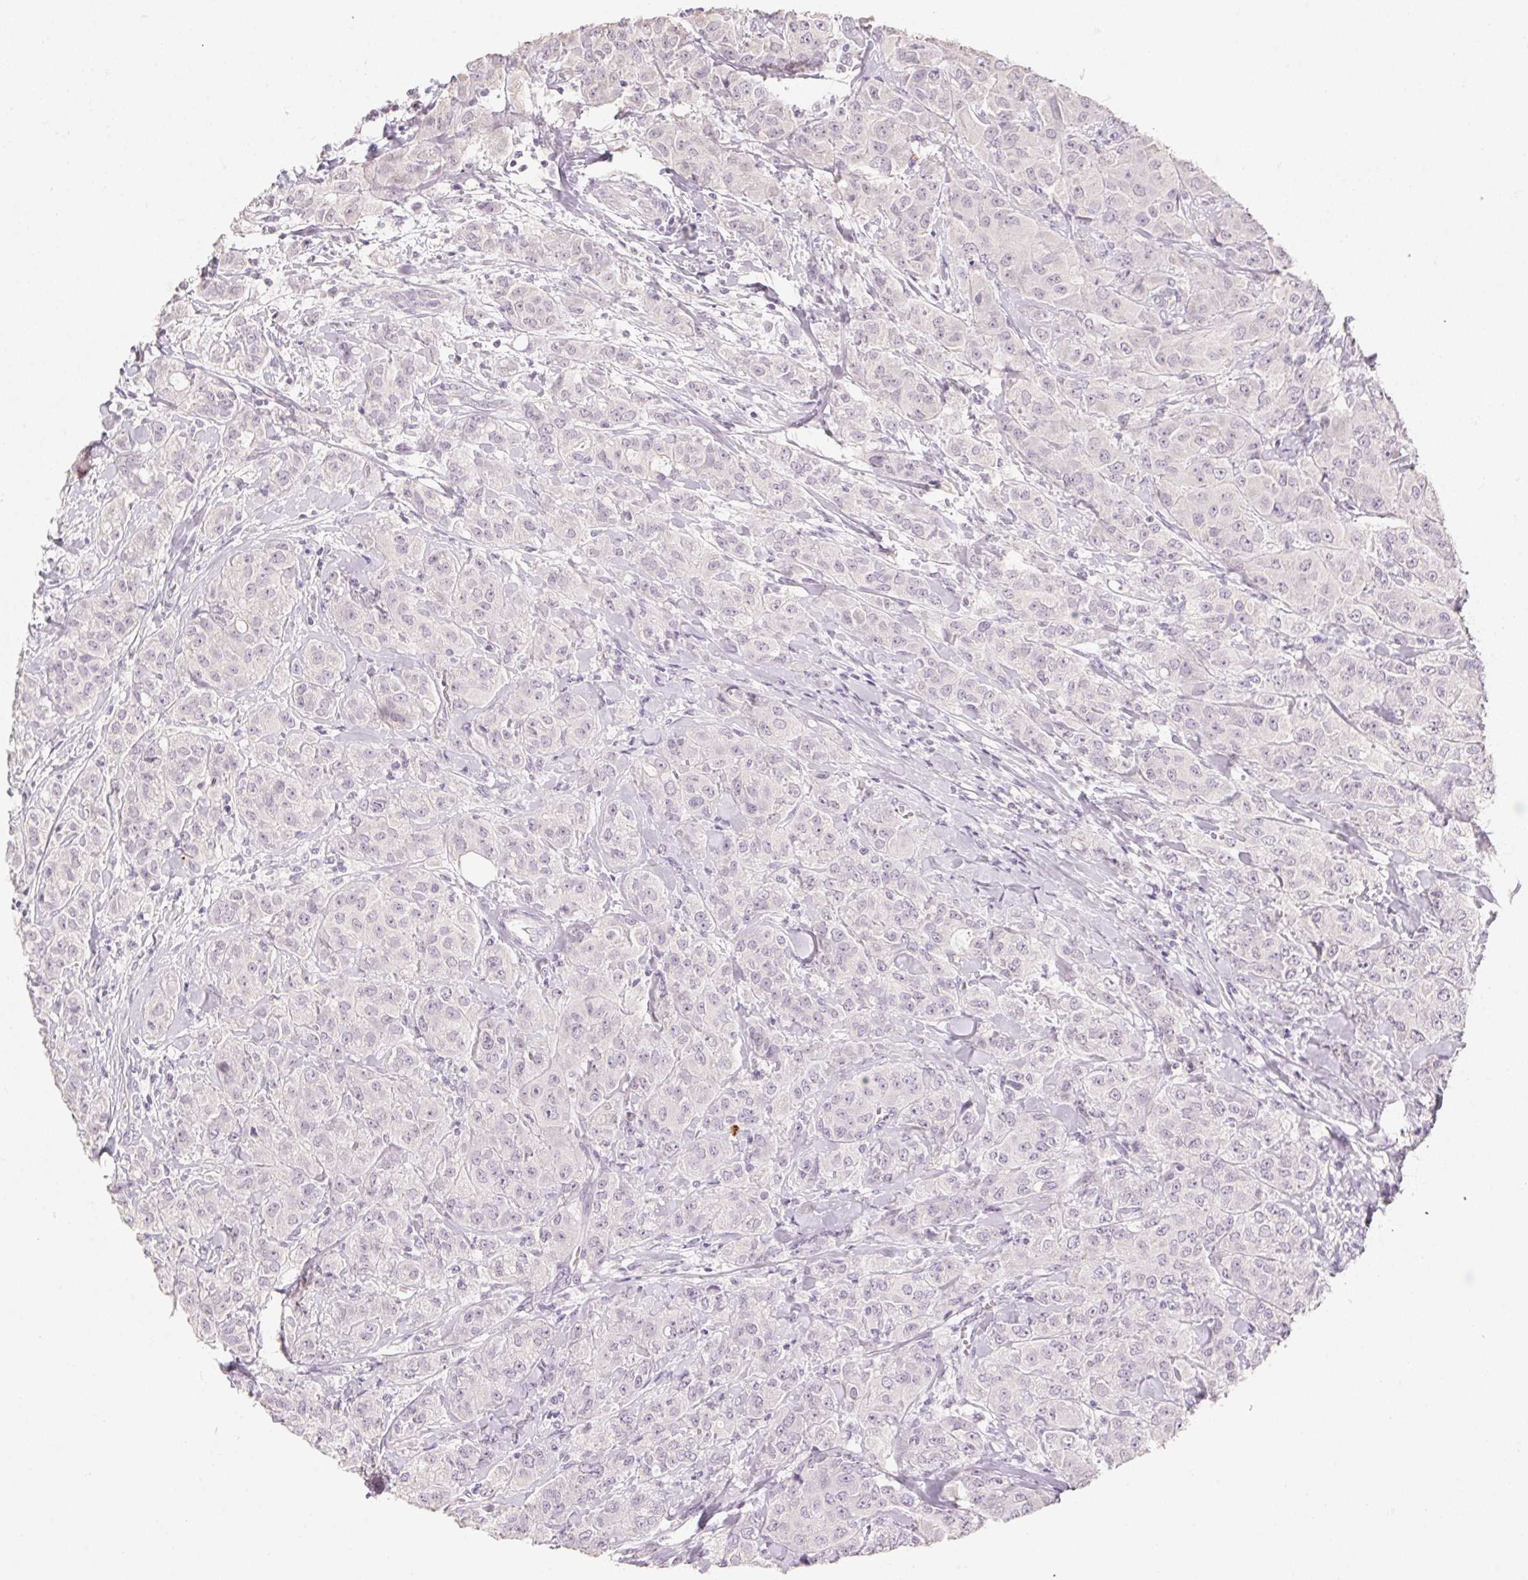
{"staining": {"intensity": "negative", "quantity": "none", "location": "none"}, "tissue": "breast cancer", "cell_type": "Tumor cells", "image_type": "cancer", "snomed": [{"axis": "morphology", "description": "Normal tissue, NOS"}, {"axis": "morphology", "description": "Duct carcinoma"}, {"axis": "topography", "description": "Breast"}], "caption": "The image reveals no significant positivity in tumor cells of breast infiltrating ductal carcinoma.", "gene": "CAPZA3", "patient": {"sex": "female", "age": 43}}